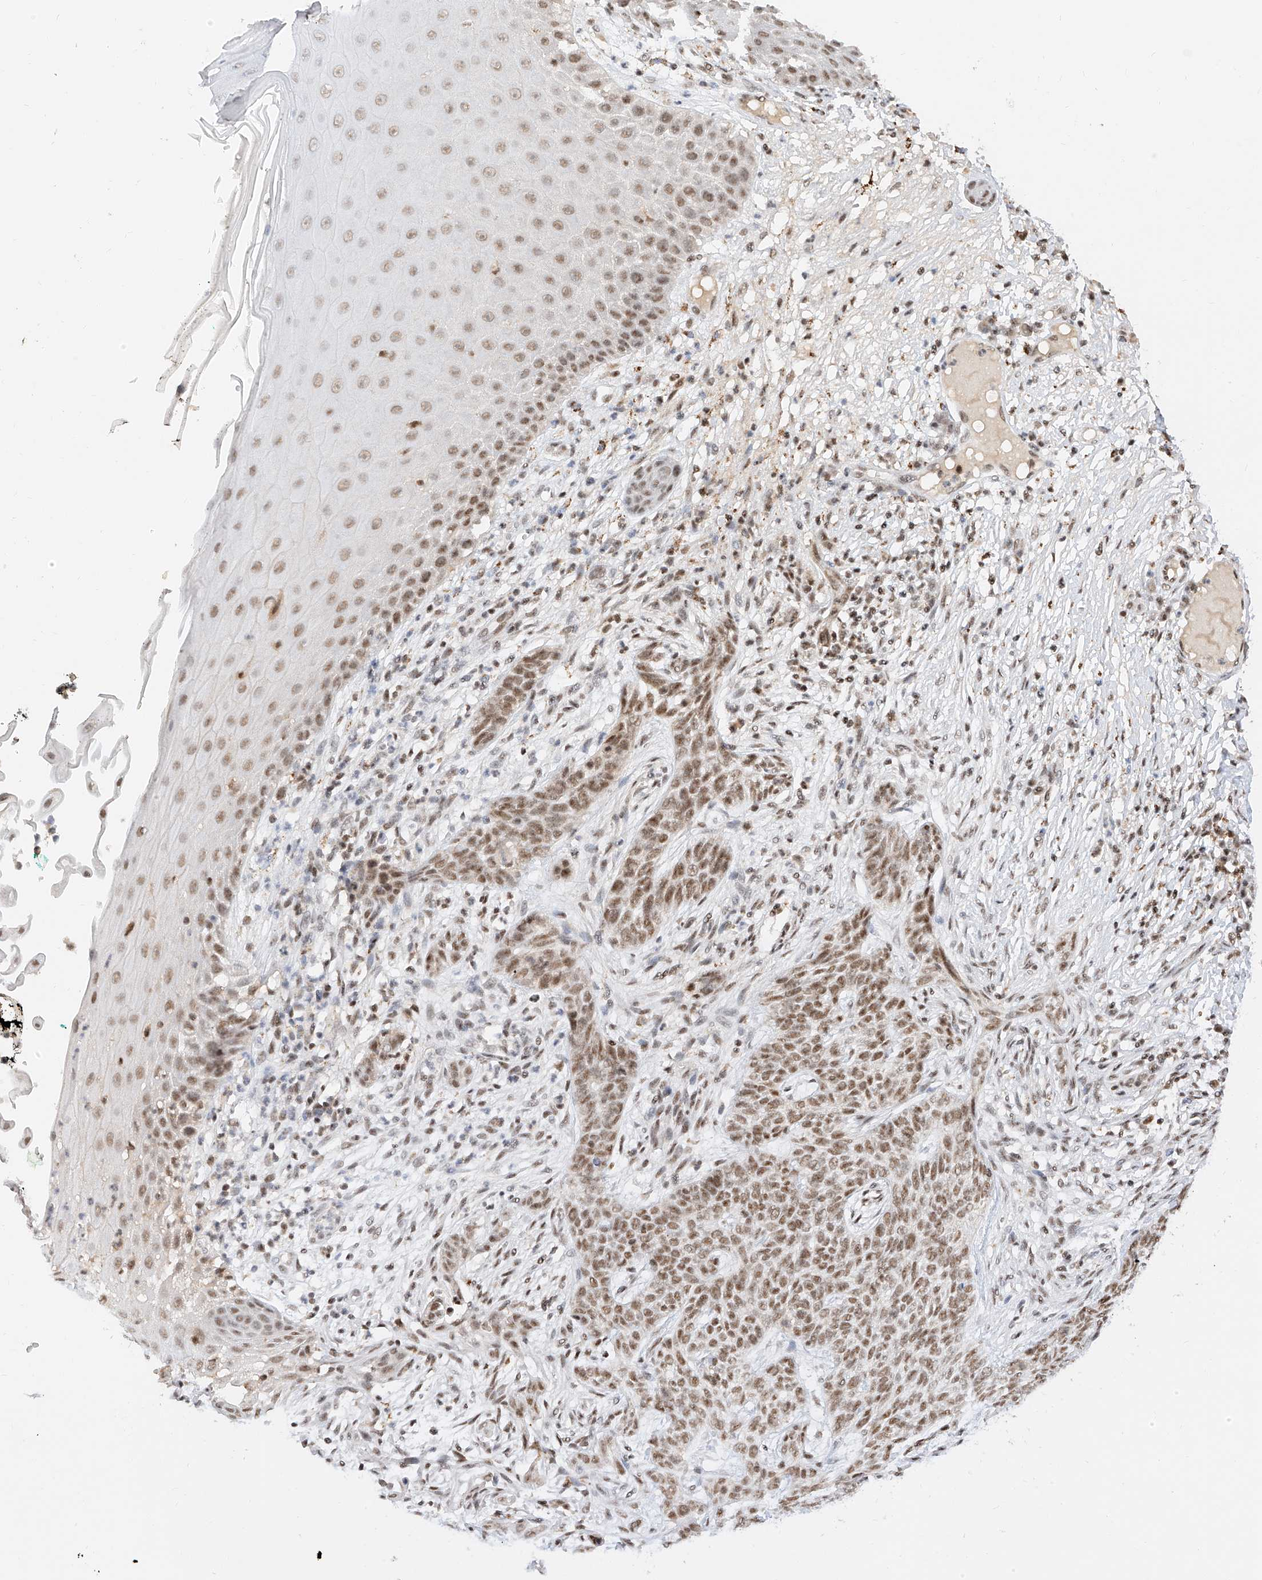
{"staining": {"intensity": "moderate", "quantity": ">75%", "location": "nuclear"}, "tissue": "skin cancer", "cell_type": "Tumor cells", "image_type": "cancer", "snomed": [{"axis": "morphology", "description": "Normal tissue, NOS"}, {"axis": "morphology", "description": "Basal cell carcinoma"}, {"axis": "topography", "description": "Skin"}], "caption": "Immunohistochemistry (IHC) image of neoplastic tissue: human skin cancer stained using immunohistochemistry reveals medium levels of moderate protein expression localized specifically in the nuclear of tumor cells, appearing as a nuclear brown color.", "gene": "NRF1", "patient": {"sex": "male", "age": 64}}